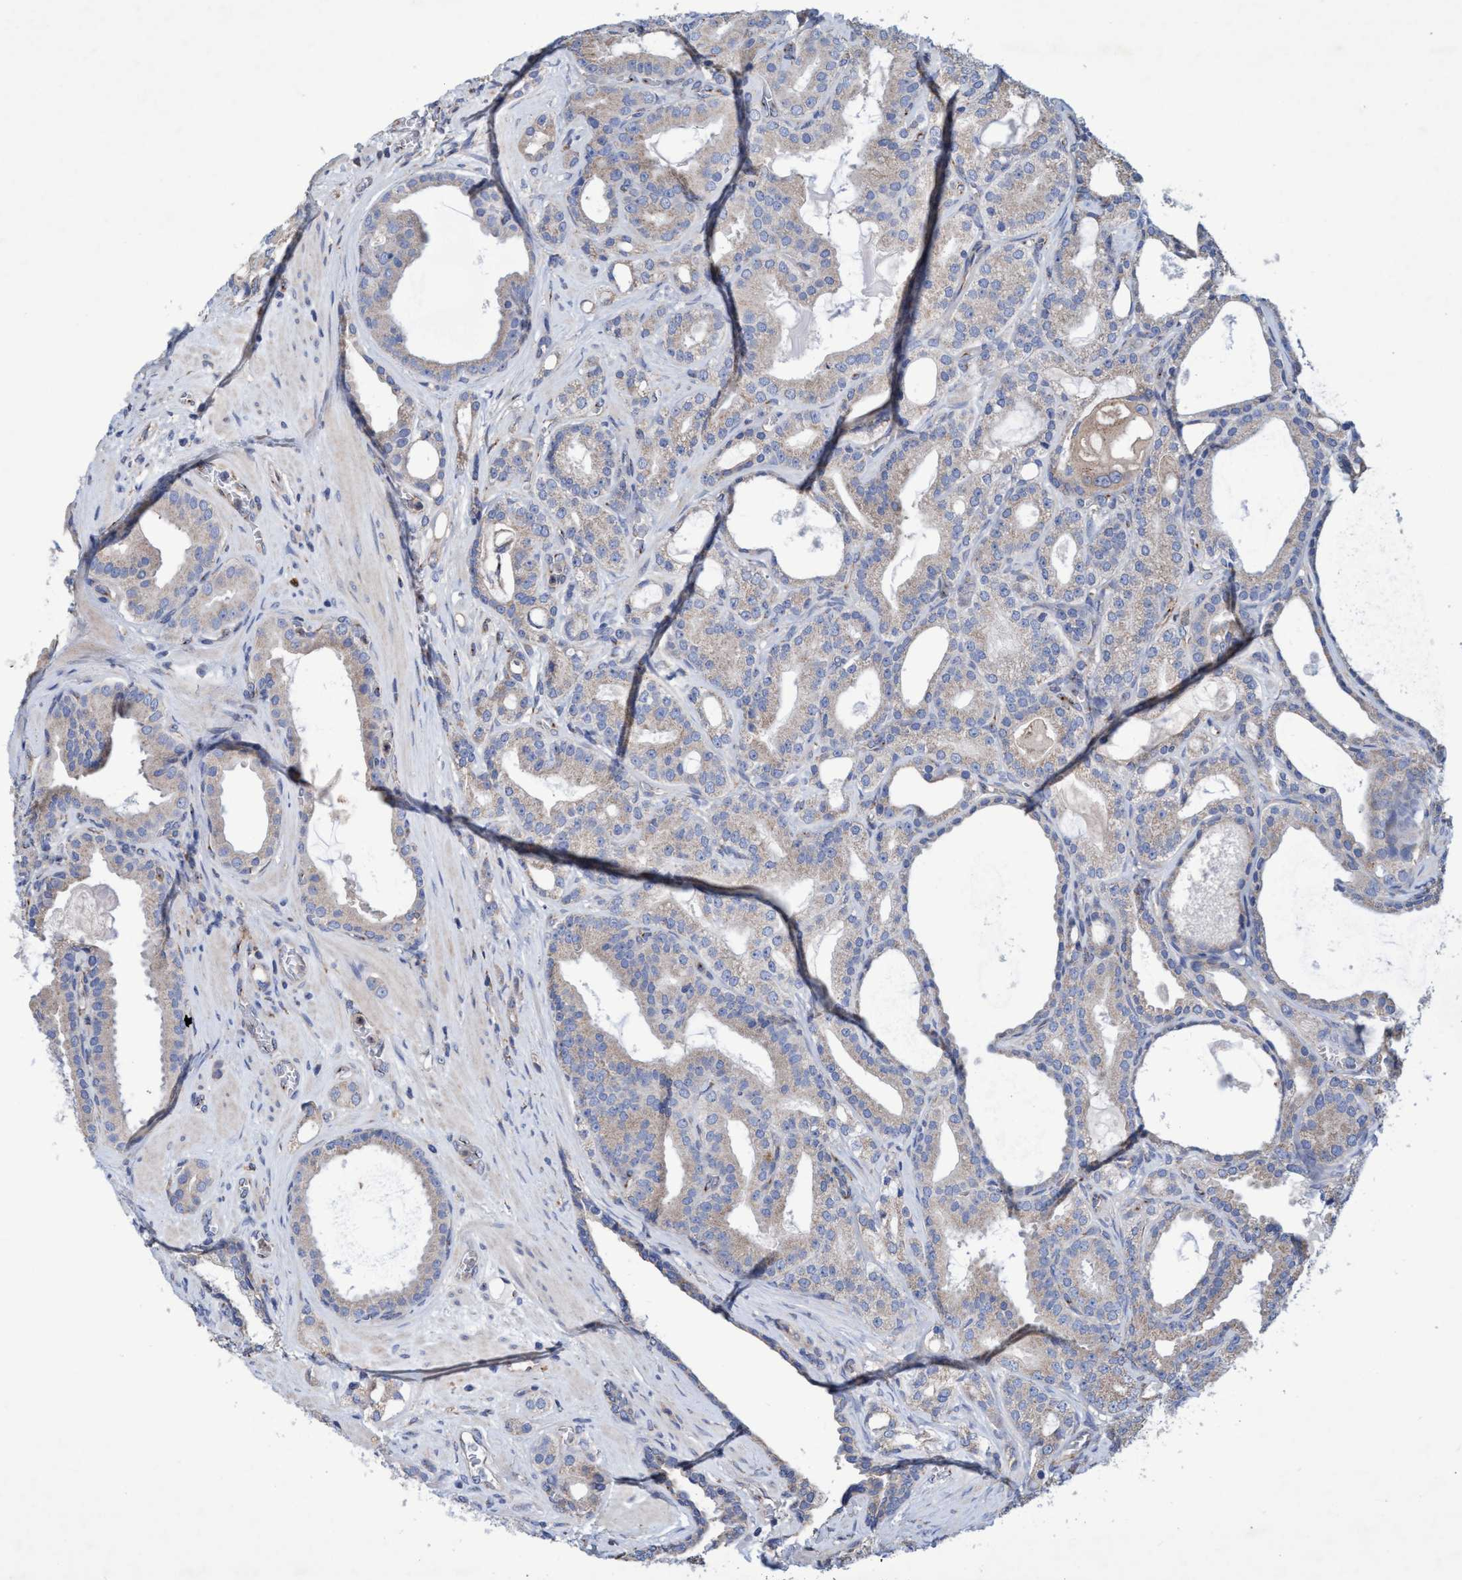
{"staining": {"intensity": "weak", "quantity": "<25%", "location": "cytoplasmic/membranous"}, "tissue": "prostate cancer", "cell_type": "Tumor cells", "image_type": "cancer", "snomed": [{"axis": "morphology", "description": "Adenocarcinoma, High grade"}, {"axis": "topography", "description": "Prostate"}], "caption": "There is no significant positivity in tumor cells of adenocarcinoma (high-grade) (prostate).", "gene": "BICD2", "patient": {"sex": "male", "age": 60}}